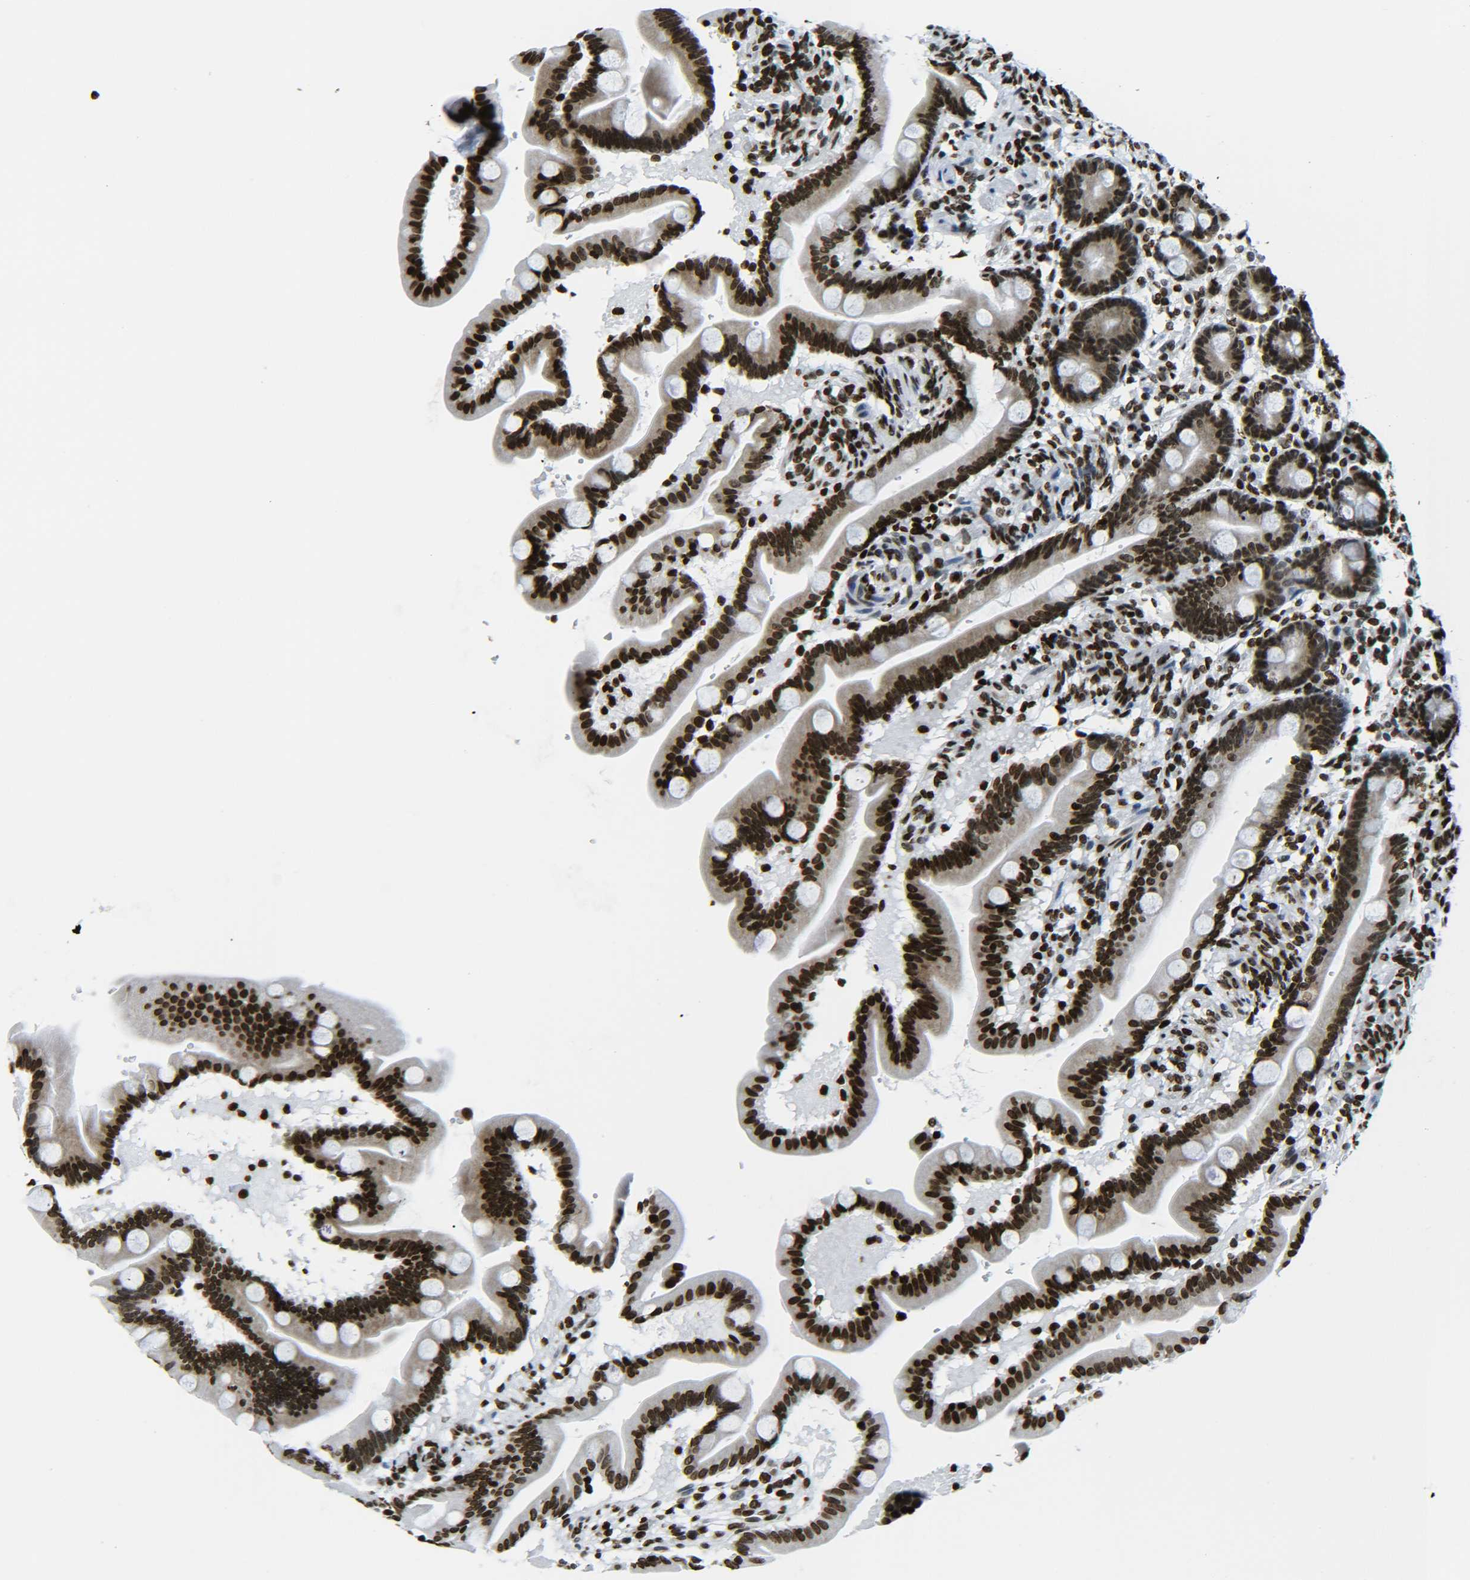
{"staining": {"intensity": "strong", "quantity": ">75%", "location": "nuclear"}, "tissue": "duodenum", "cell_type": "Glandular cells", "image_type": "normal", "snomed": [{"axis": "morphology", "description": "Normal tissue, NOS"}, {"axis": "topography", "description": "Duodenum"}], "caption": "High-magnification brightfield microscopy of unremarkable duodenum stained with DAB (3,3'-diaminobenzidine) (brown) and counterstained with hematoxylin (blue). glandular cells exhibit strong nuclear staining is seen in about>75% of cells.", "gene": "H2AX", "patient": {"sex": "male", "age": 54}}